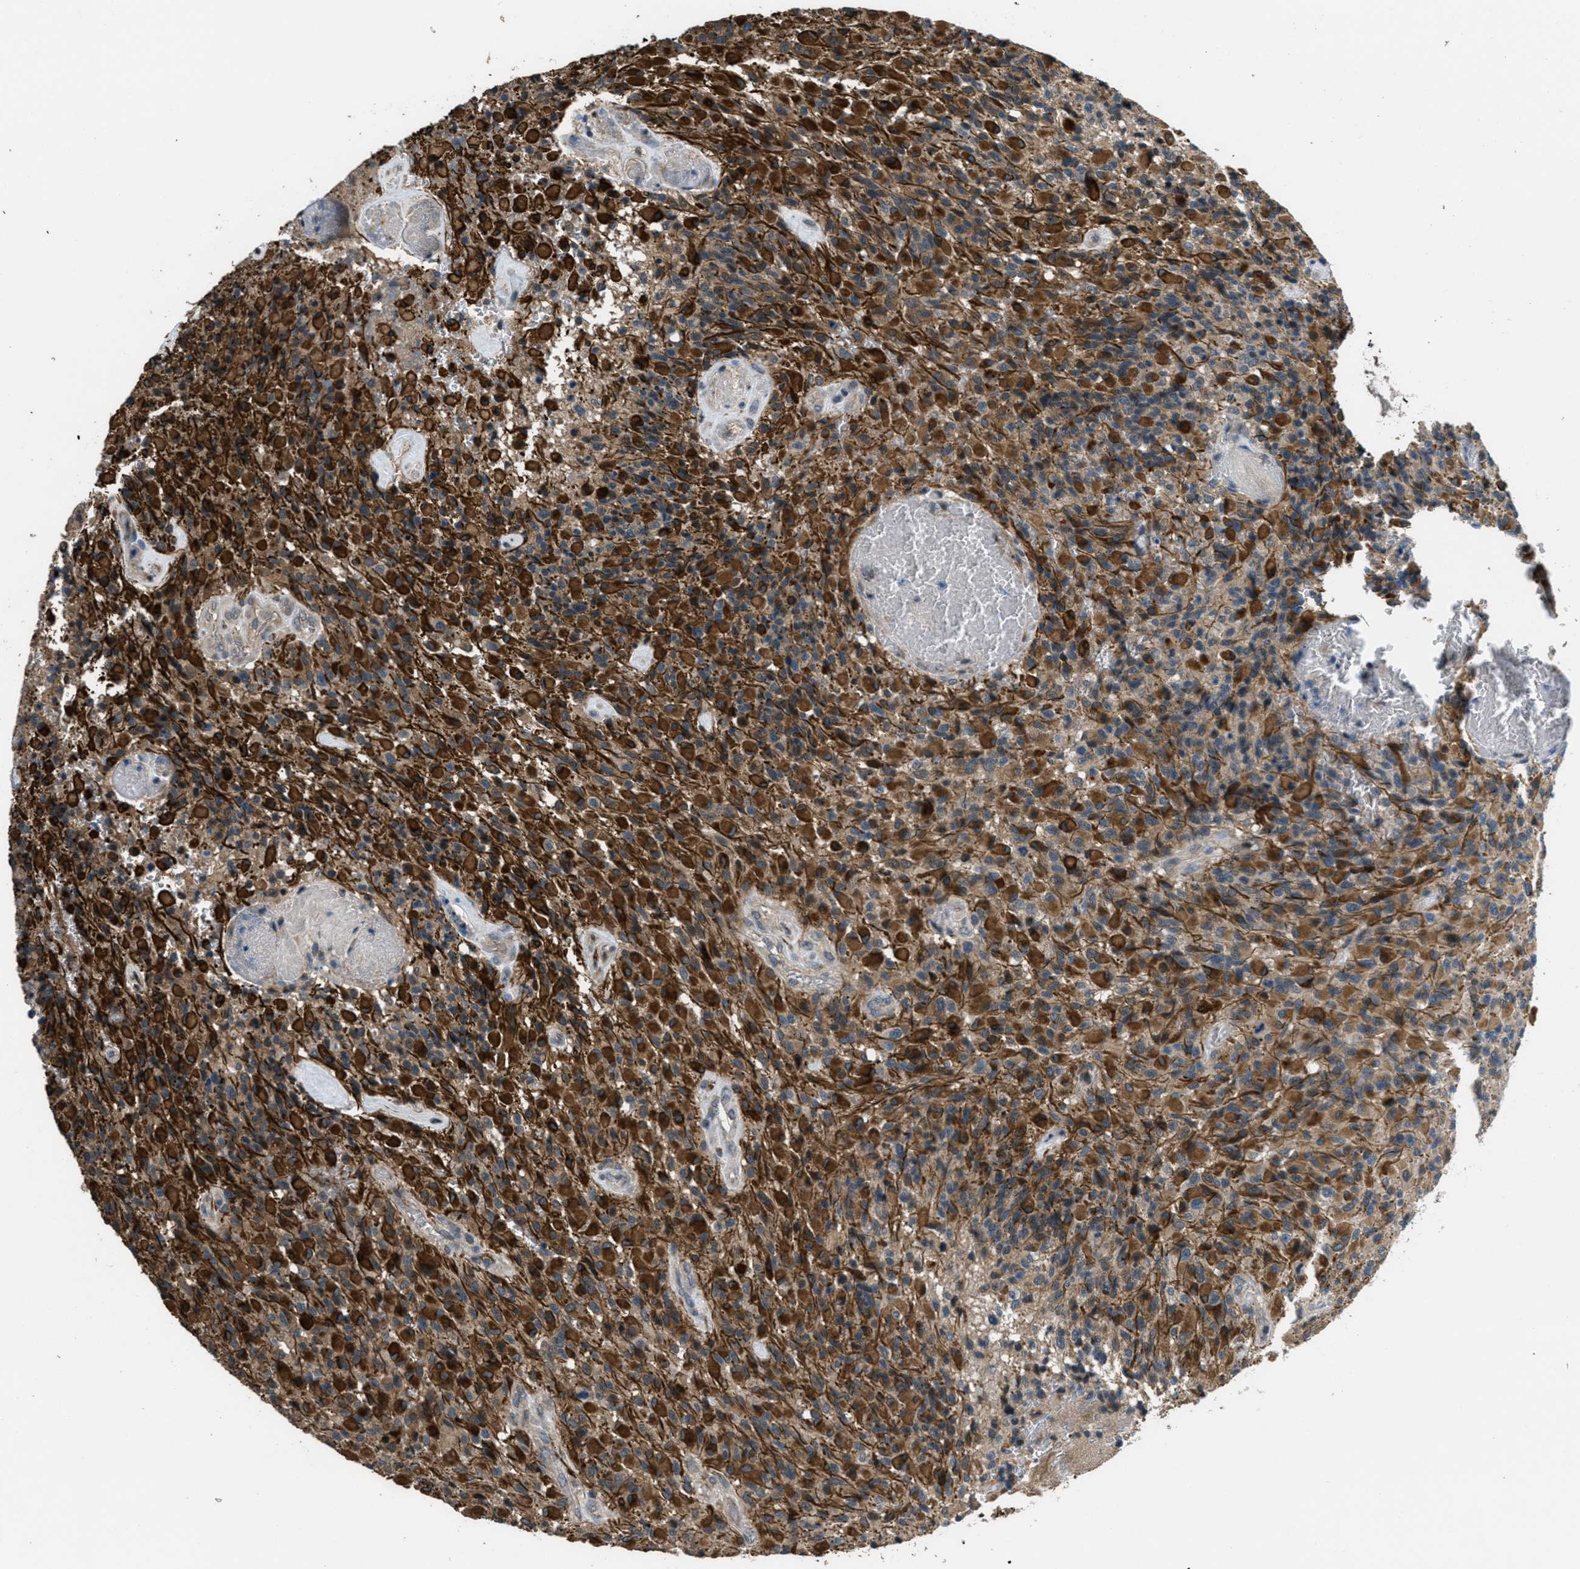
{"staining": {"intensity": "strong", "quantity": ">75%", "location": "cytoplasmic/membranous"}, "tissue": "glioma", "cell_type": "Tumor cells", "image_type": "cancer", "snomed": [{"axis": "morphology", "description": "Glioma, malignant, High grade"}, {"axis": "topography", "description": "Brain"}], "caption": "IHC (DAB) staining of malignant high-grade glioma shows strong cytoplasmic/membranous protein positivity in about >75% of tumor cells. (DAB (3,3'-diaminobenzidine) IHC with brightfield microscopy, high magnification).", "gene": "NAT1", "patient": {"sex": "male", "age": 71}}